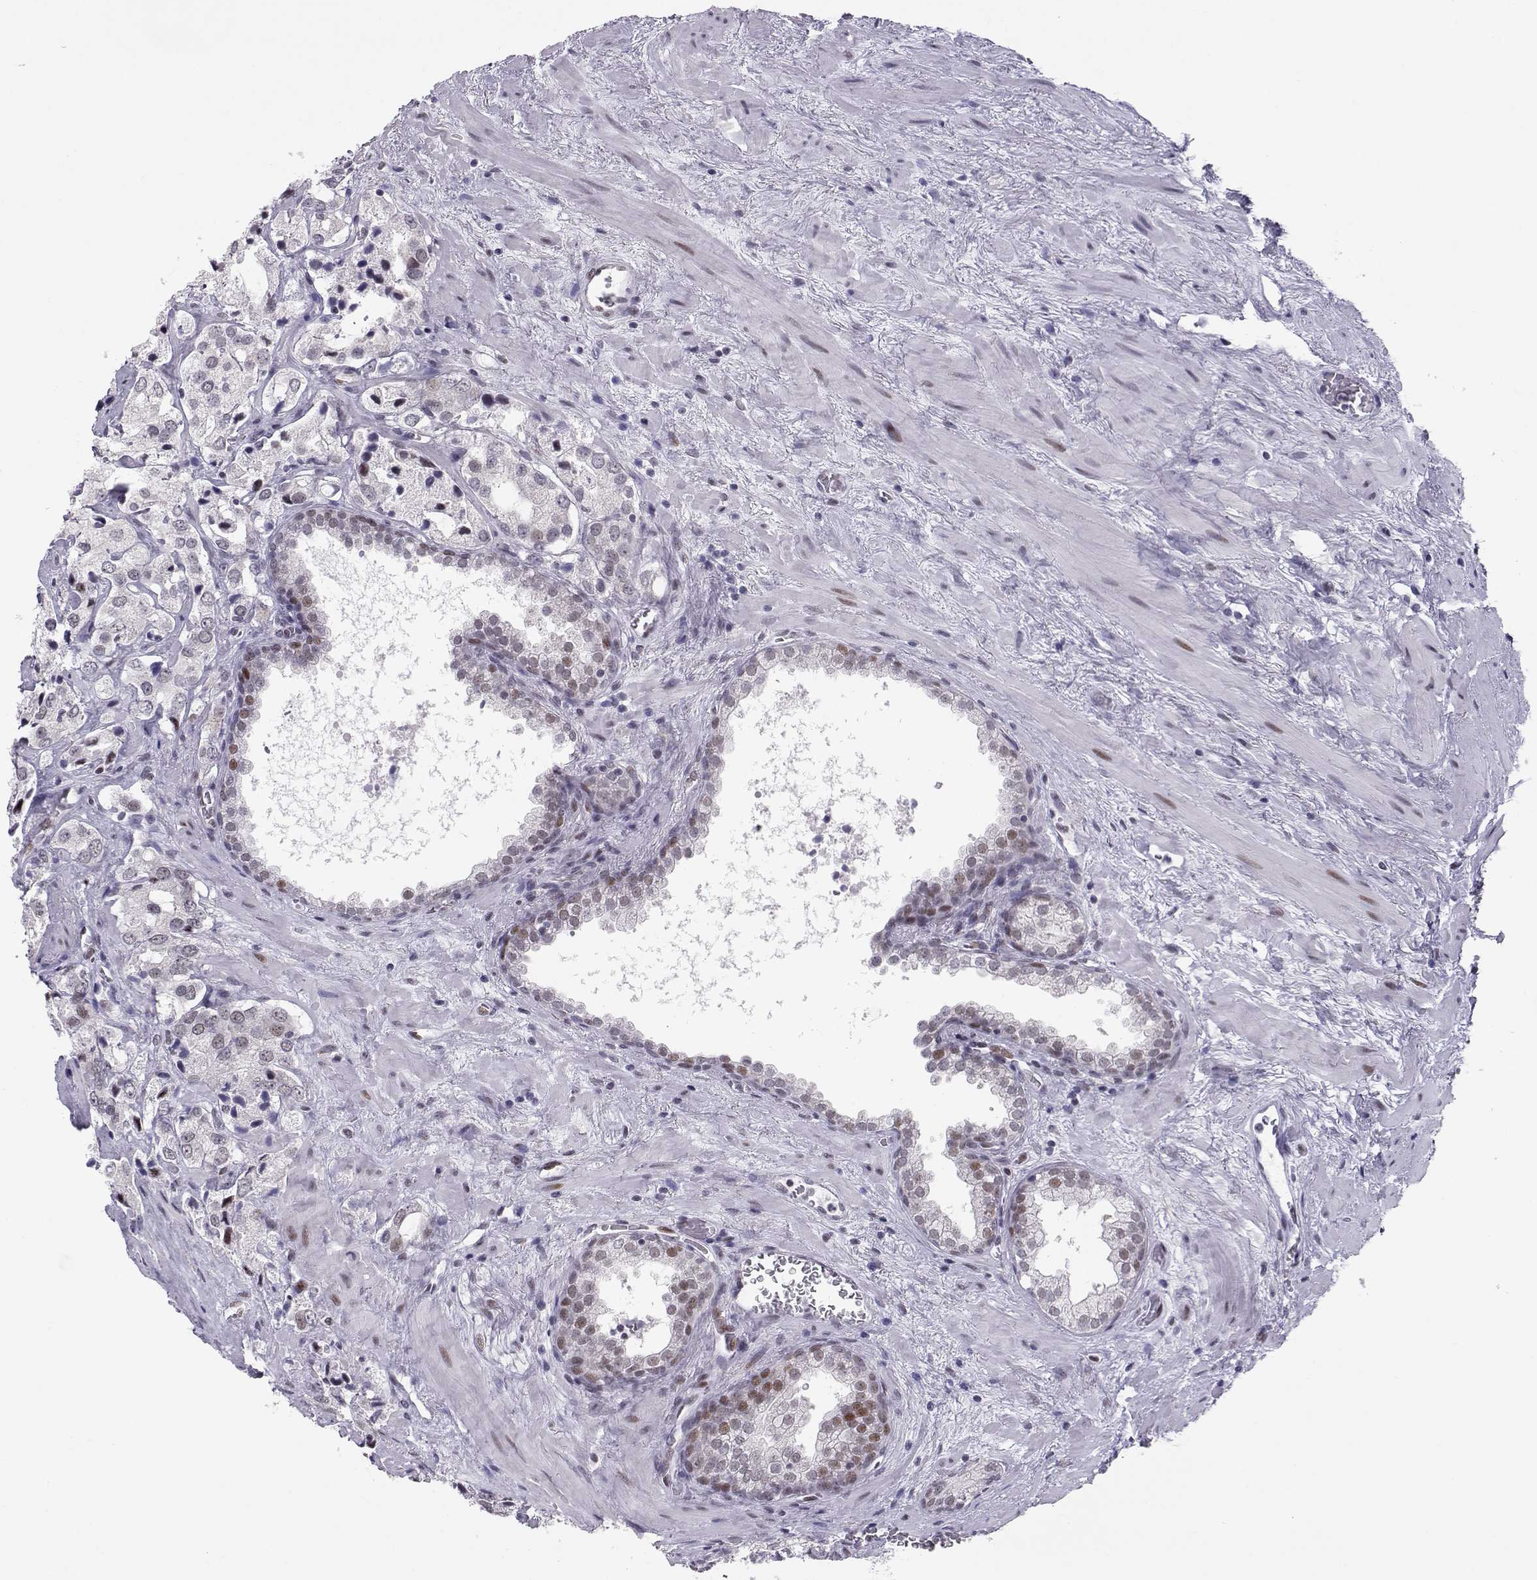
{"staining": {"intensity": "weak", "quantity": "<25%", "location": "nuclear"}, "tissue": "prostate cancer", "cell_type": "Tumor cells", "image_type": "cancer", "snomed": [{"axis": "morphology", "description": "Adenocarcinoma, NOS"}, {"axis": "topography", "description": "Prostate"}], "caption": "Immunohistochemistry photomicrograph of human prostate adenocarcinoma stained for a protein (brown), which shows no expression in tumor cells.", "gene": "SIX6", "patient": {"sex": "male", "age": 66}}